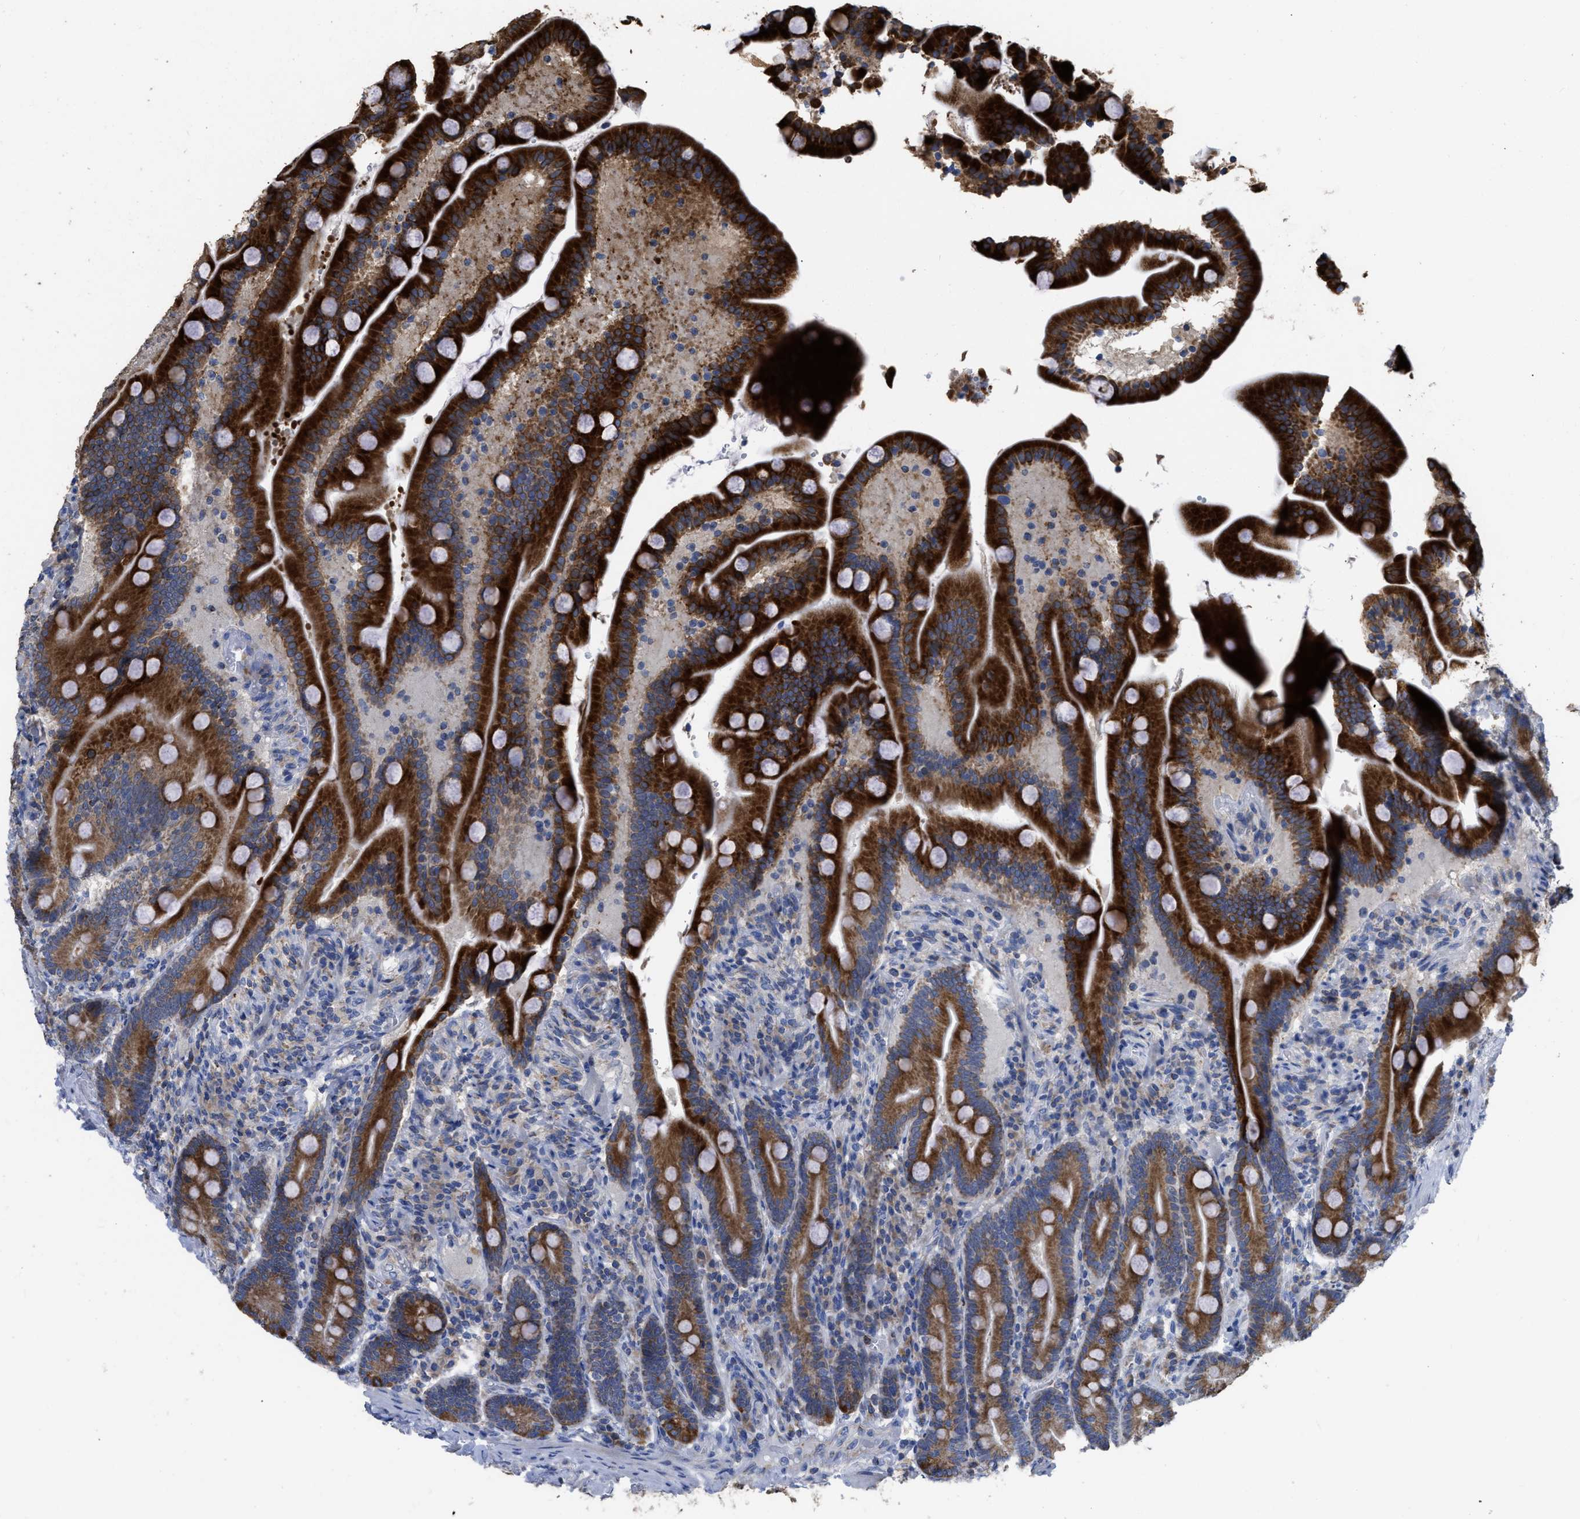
{"staining": {"intensity": "strong", "quantity": ">75%", "location": "cytoplasmic/membranous"}, "tissue": "duodenum", "cell_type": "Glandular cells", "image_type": "normal", "snomed": [{"axis": "morphology", "description": "Normal tissue, NOS"}, {"axis": "topography", "description": "Duodenum"}], "caption": "Strong cytoplasmic/membranous expression for a protein is appreciated in about >75% of glandular cells of unremarkable duodenum using immunohistochemistry (IHC).", "gene": "AK2", "patient": {"sex": "male", "age": 54}}